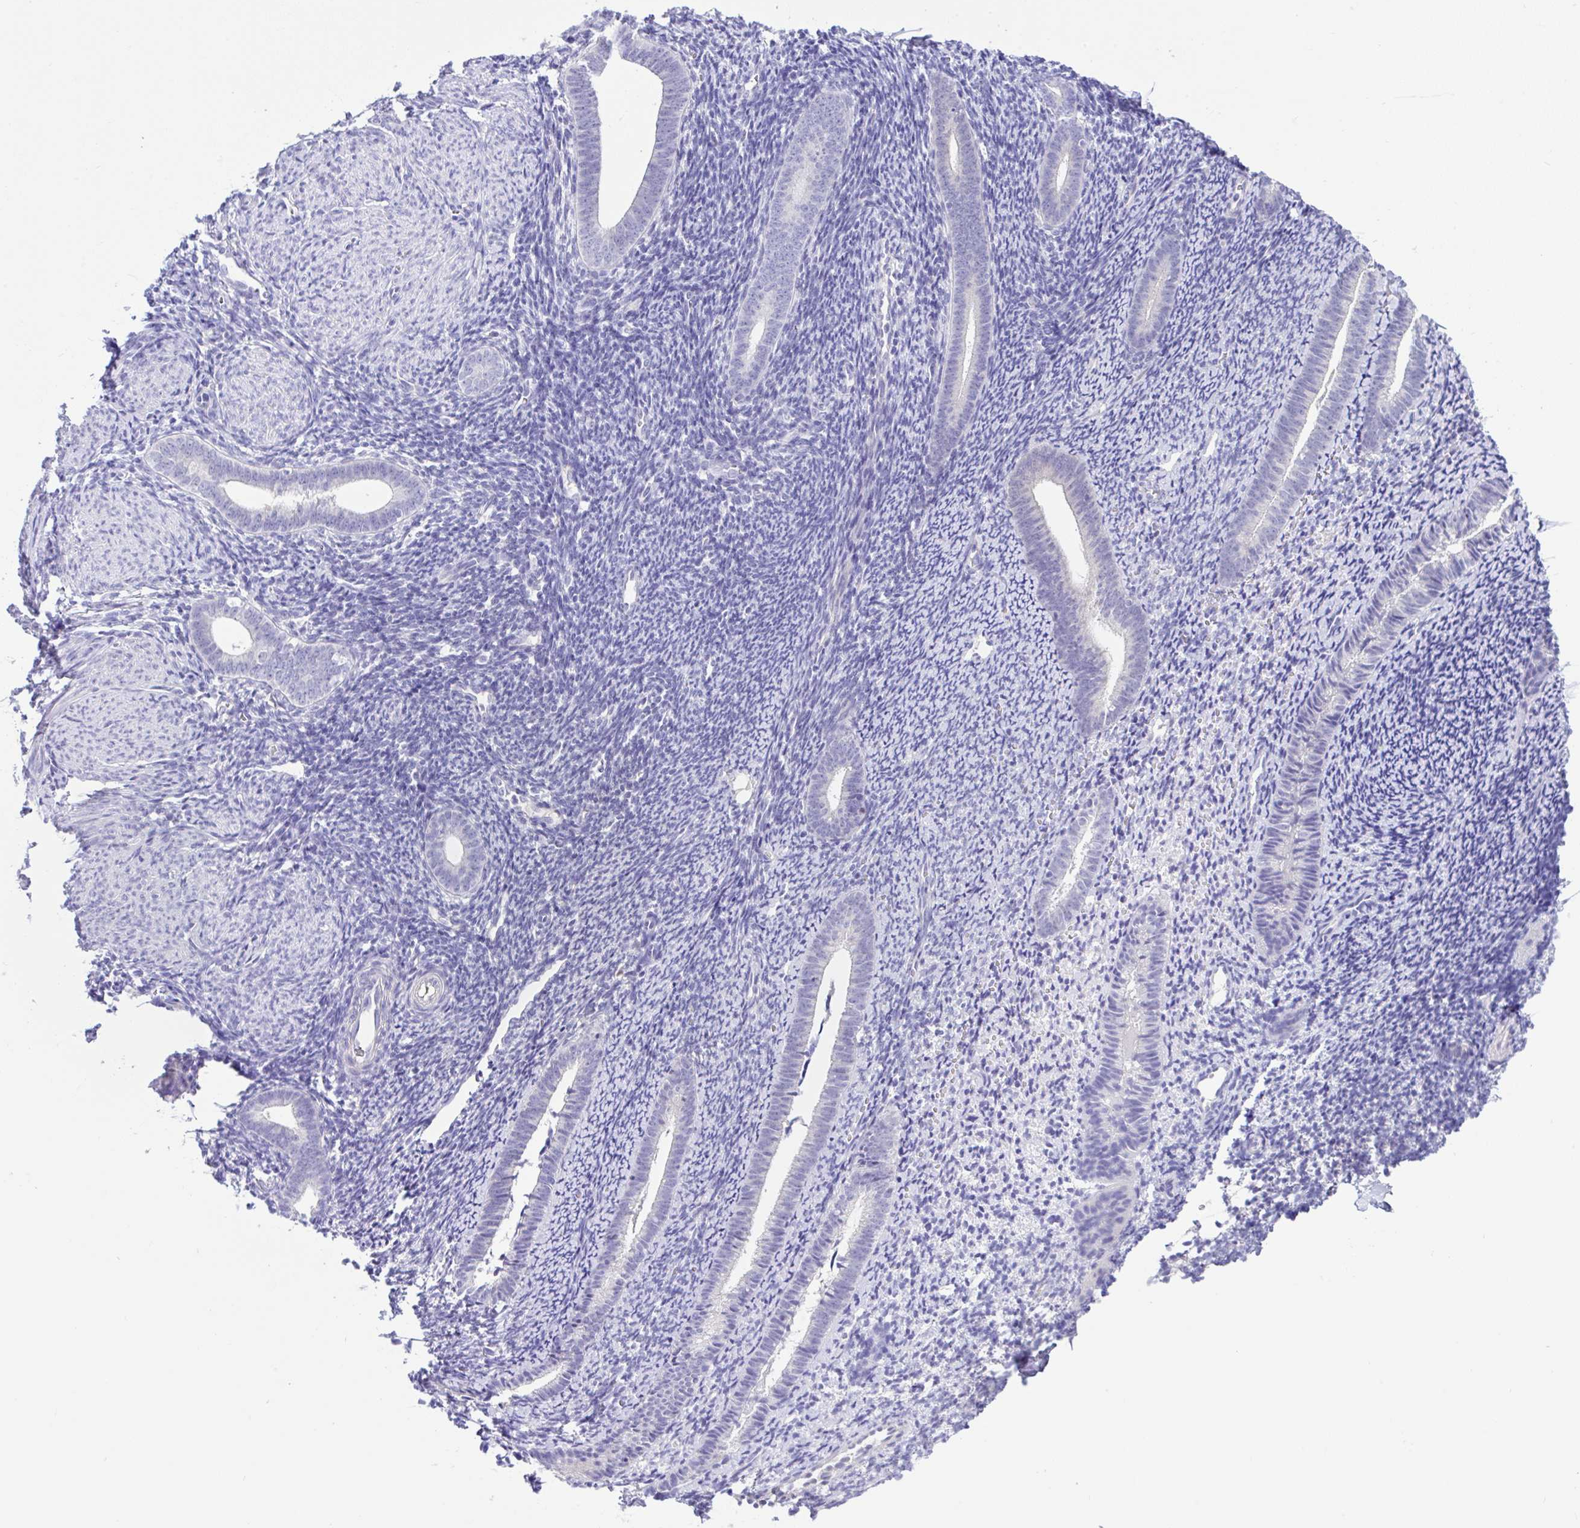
{"staining": {"intensity": "negative", "quantity": "none", "location": "none"}, "tissue": "endometrium", "cell_type": "Cells in endometrial stroma", "image_type": "normal", "snomed": [{"axis": "morphology", "description": "Normal tissue, NOS"}, {"axis": "topography", "description": "Endometrium"}], "caption": "Image shows no significant protein positivity in cells in endometrial stroma of benign endometrium.", "gene": "ANO4", "patient": {"sex": "female", "age": 39}}